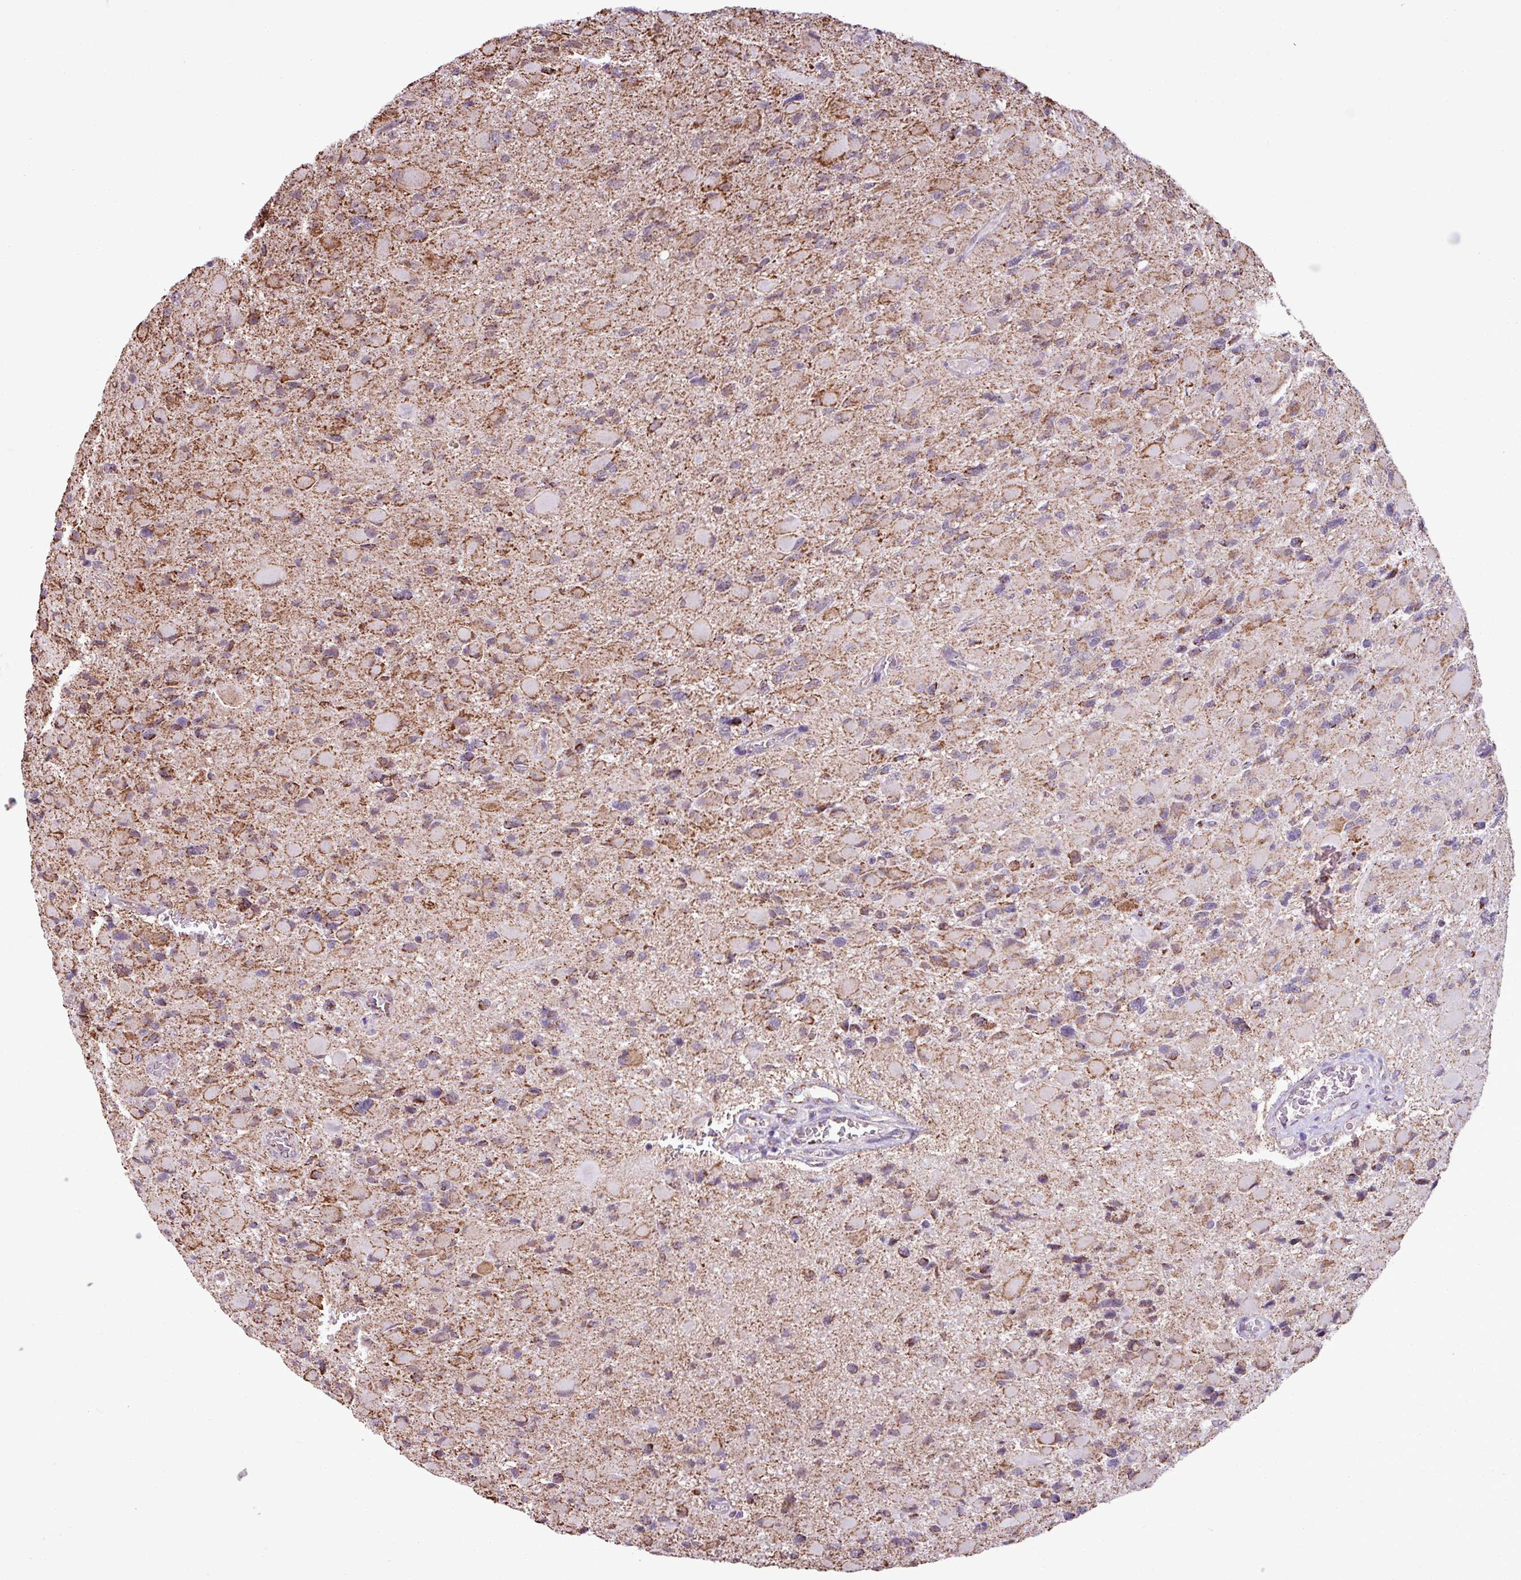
{"staining": {"intensity": "moderate", "quantity": ">75%", "location": "cytoplasmic/membranous"}, "tissue": "glioma", "cell_type": "Tumor cells", "image_type": "cancer", "snomed": [{"axis": "morphology", "description": "Glioma, malignant, High grade"}, {"axis": "topography", "description": "Cerebral cortex"}], "caption": "IHC of human glioma displays medium levels of moderate cytoplasmic/membranous staining in about >75% of tumor cells.", "gene": "ALG8", "patient": {"sex": "female", "age": 36}}